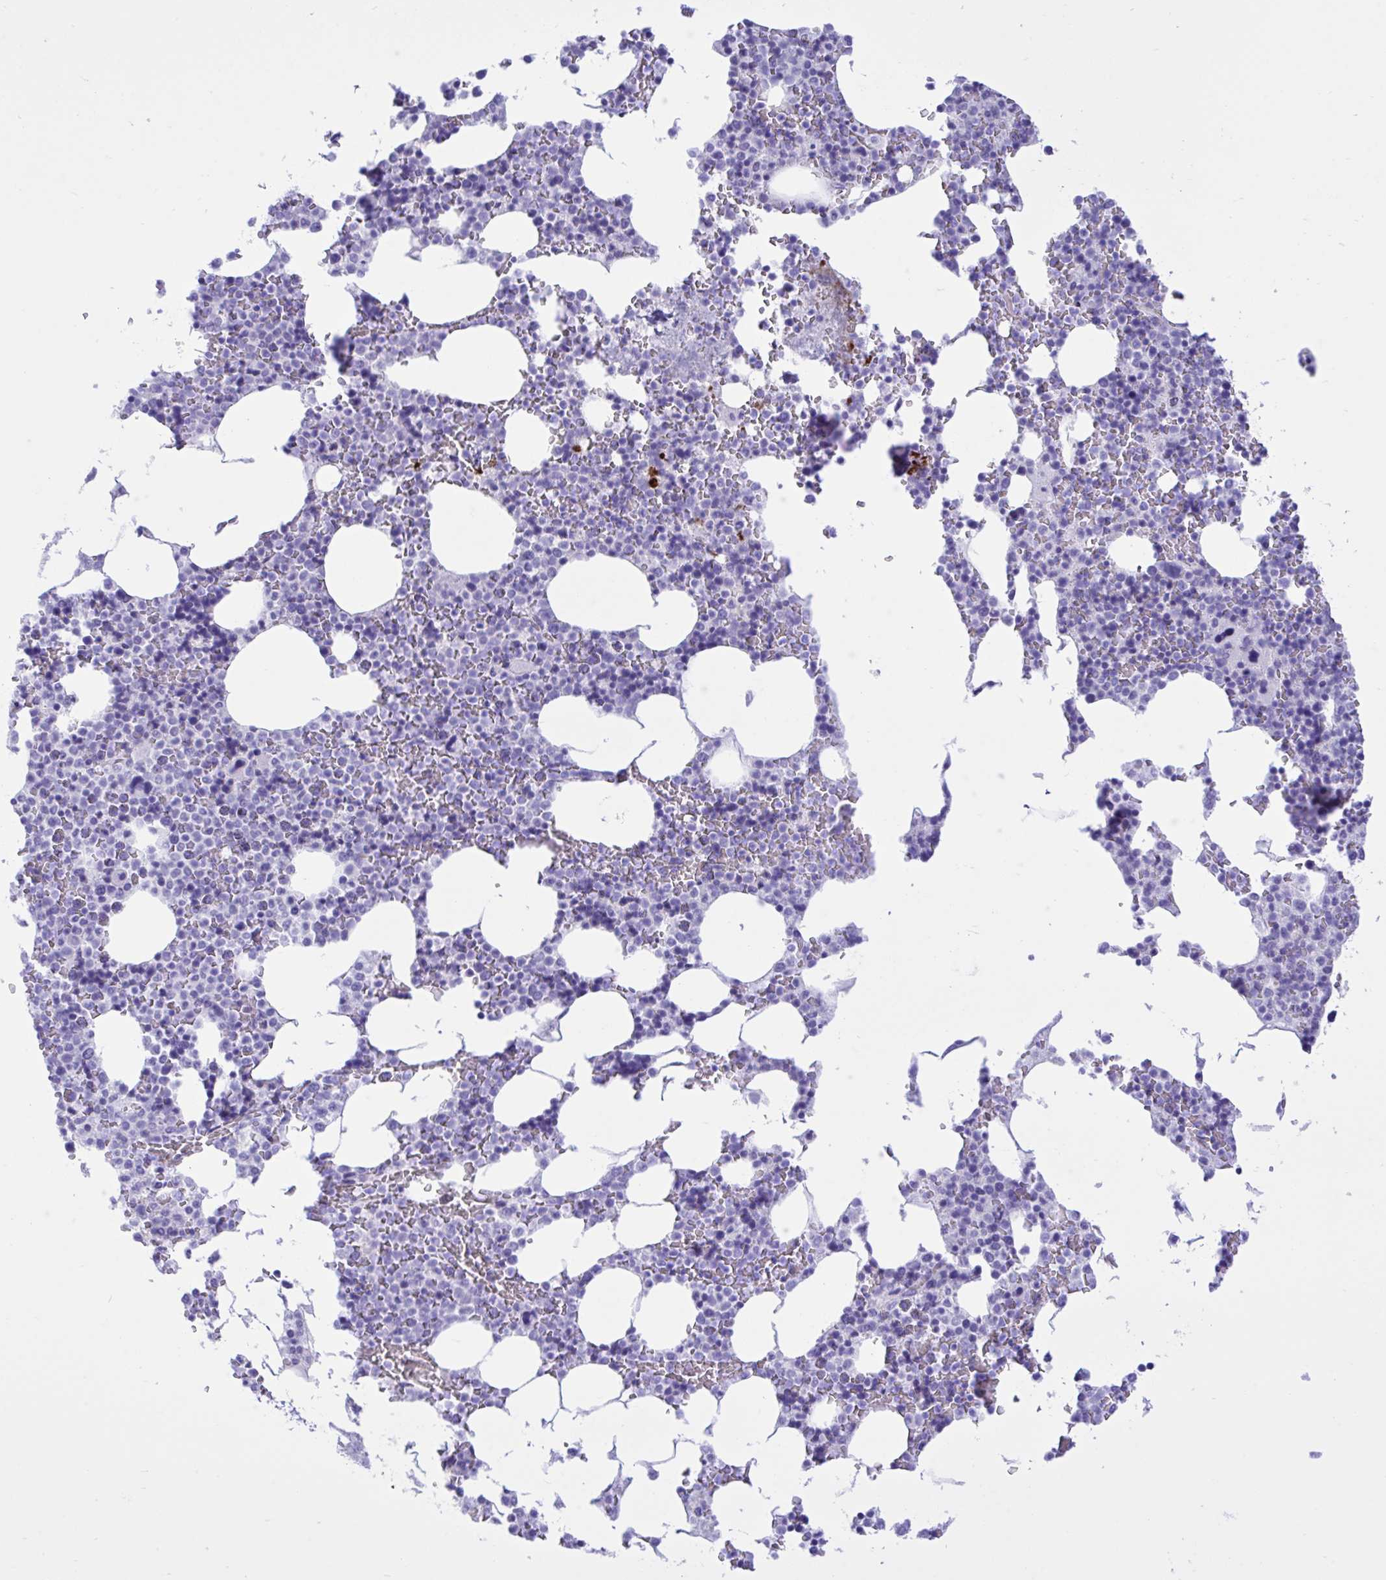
{"staining": {"intensity": "negative", "quantity": "none", "location": "none"}, "tissue": "bone marrow", "cell_type": "Hematopoietic cells", "image_type": "normal", "snomed": [{"axis": "morphology", "description": "Normal tissue, NOS"}, {"axis": "topography", "description": "Bone marrow"}], "caption": "Immunohistochemical staining of unremarkable bone marrow exhibits no significant staining in hematopoietic cells. Nuclei are stained in blue.", "gene": "BEX5", "patient": {"sex": "female", "age": 42}}